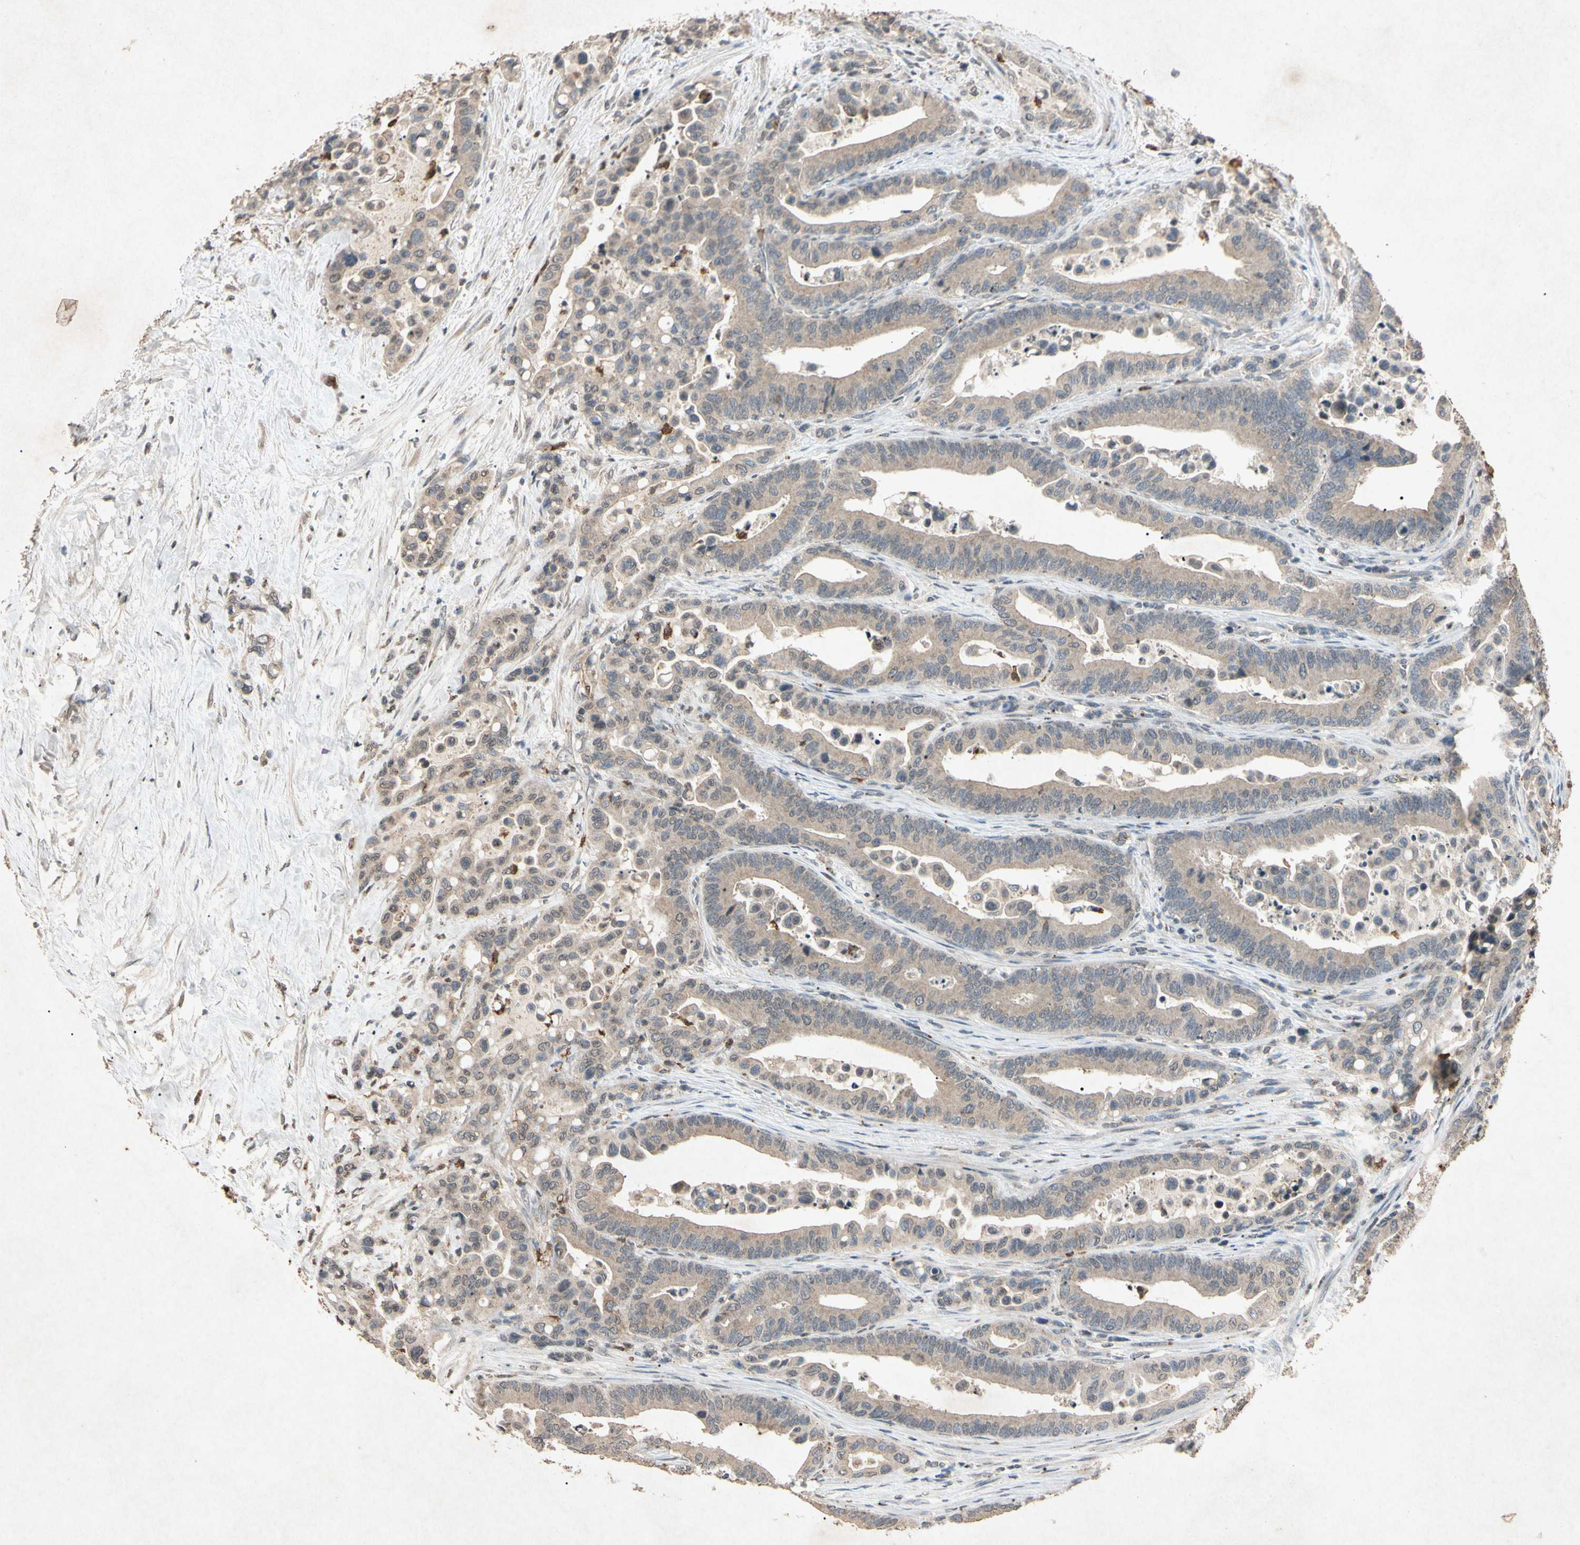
{"staining": {"intensity": "weak", "quantity": ">75%", "location": "cytoplasmic/membranous"}, "tissue": "colorectal cancer", "cell_type": "Tumor cells", "image_type": "cancer", "snomed": [{"axis": "morphology", "description": "Normal tissue, NOS"}, {"axis": "morphology", "description": "Adenocarcinoma, NOS"}, {"axis": "topography", "description": "Colon"}], "caption": "This image displays colorectal cancer (adenocarcinoma) stained with immunohistochemistry (IHC) to label a protein in brown. The cytoplasmic/membranous of tumor cells show weak positivity for the protein. Nuclei are counter-stained blue.", "gene": "MSRB1", "patient": {"sex": "male", "age": 82}}